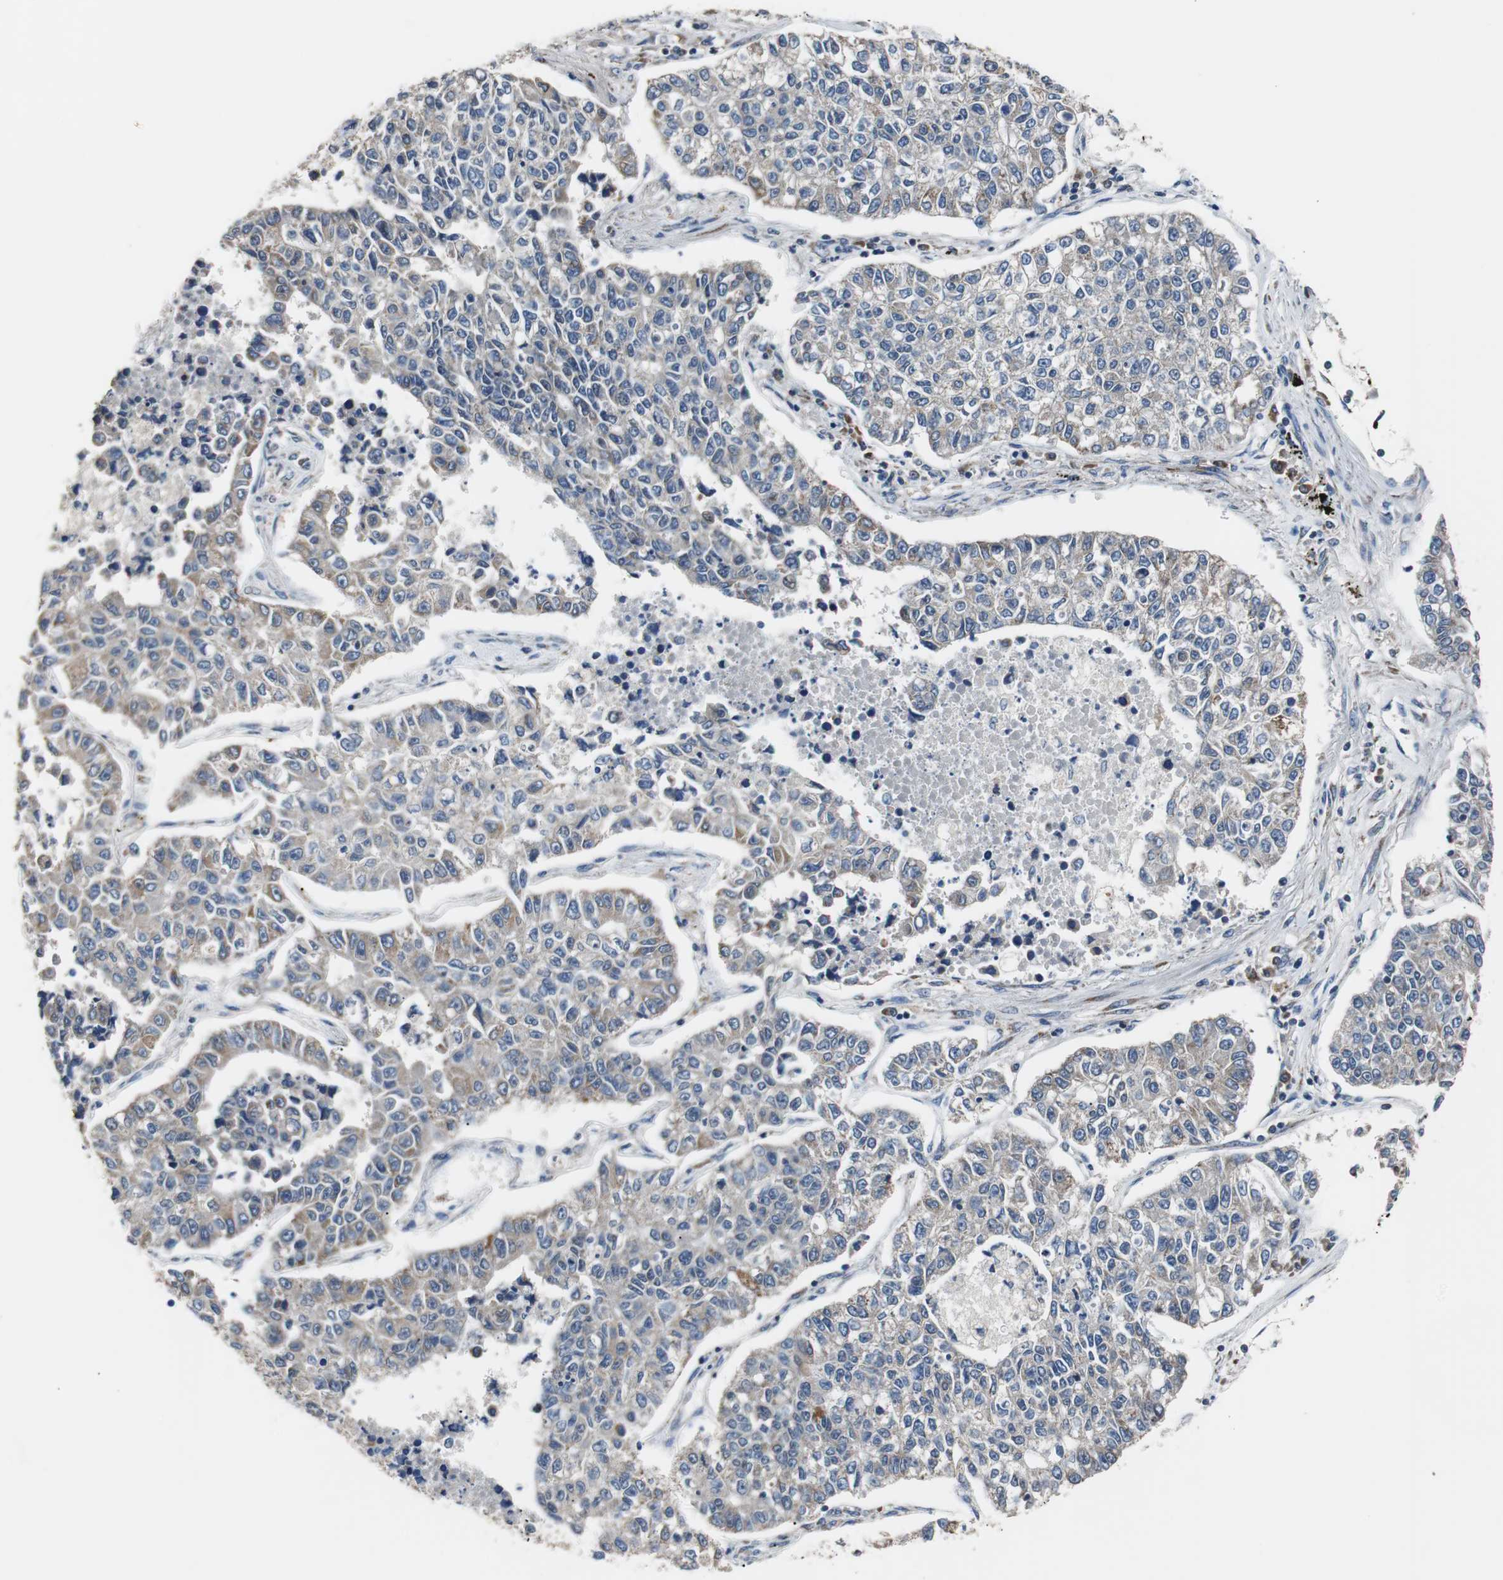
{"staining": {"intensity": "weak", "quantity": "25%-75%", "location": "cytoplasmic/membranous"}, "tissue": "lung cancer", "cell_type": "Tumor cells", "image_type": "cancer", "snomed": [{"axis": "morphology", "description": "Adenocarcinoma, NOS"}, {"axis": "topography", "description": "Lung"}], "caption": "Lung cancer (adenocarcinoma) was stained to show a protein in brown. There is low levels of weak cytoplasmic/membranous positivity in approximately 25%-75% of tumor cells.", "gene": "PITRM1", "patient": {"sex": "male", "age": 49}}